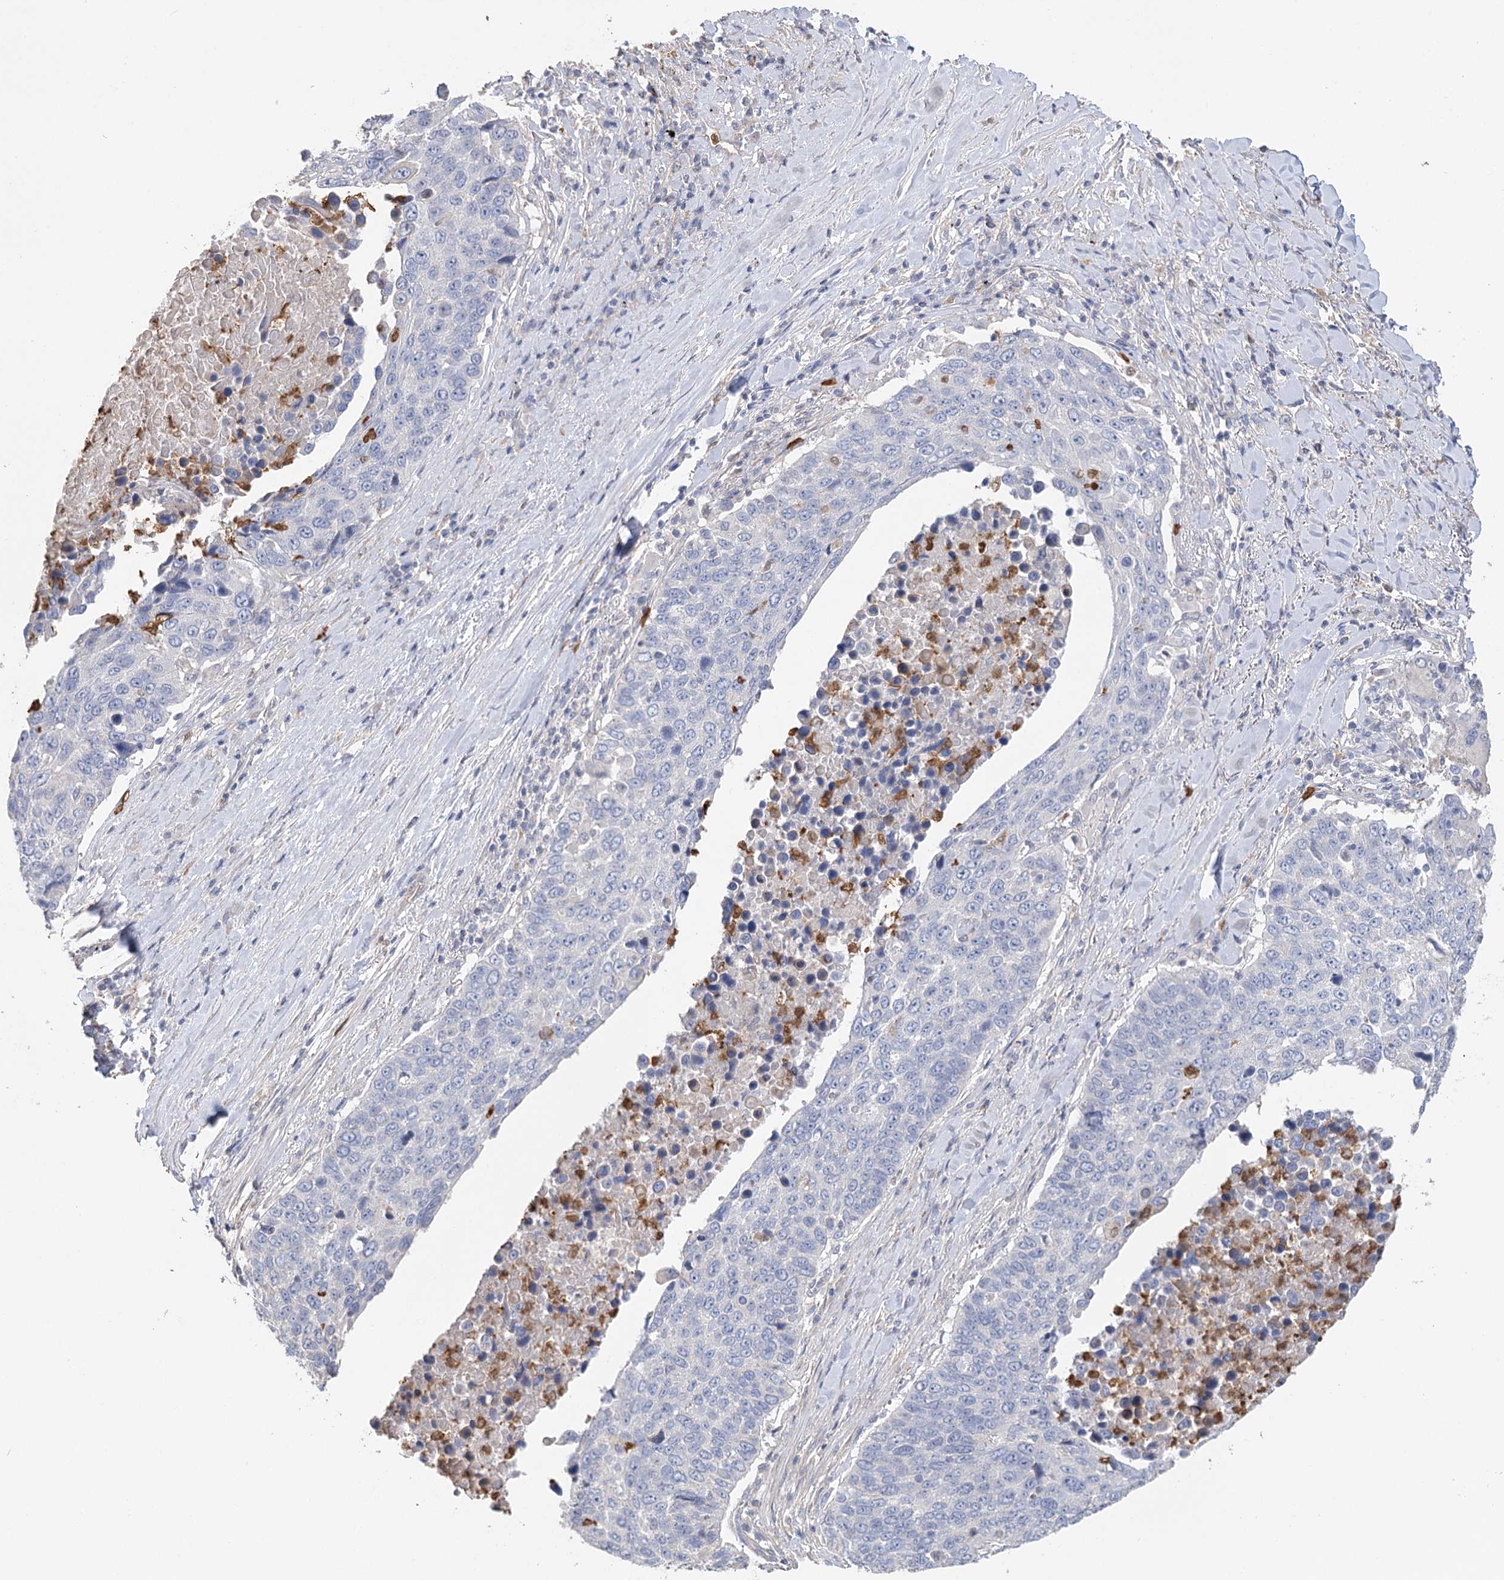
{"staining": {"intensity": "negative", "quantity": "none", "location": "none"}, "tissue": "lung cancer", "cell_type": "Tumor cells", "image_type": "cancer", "snomed": [{"axis": "morphology", "description": "Squamous cell carcinoma, NOS"}, {"axis": "topography", "description": "Lung"}], "caption": "Lung cancer (squamous cell carcinoma) stained for a protein using IHC demonstrates no positivity tumor cells.", "gene": "EPB41L5", "patient": {"sex": "male", "age": 66}}